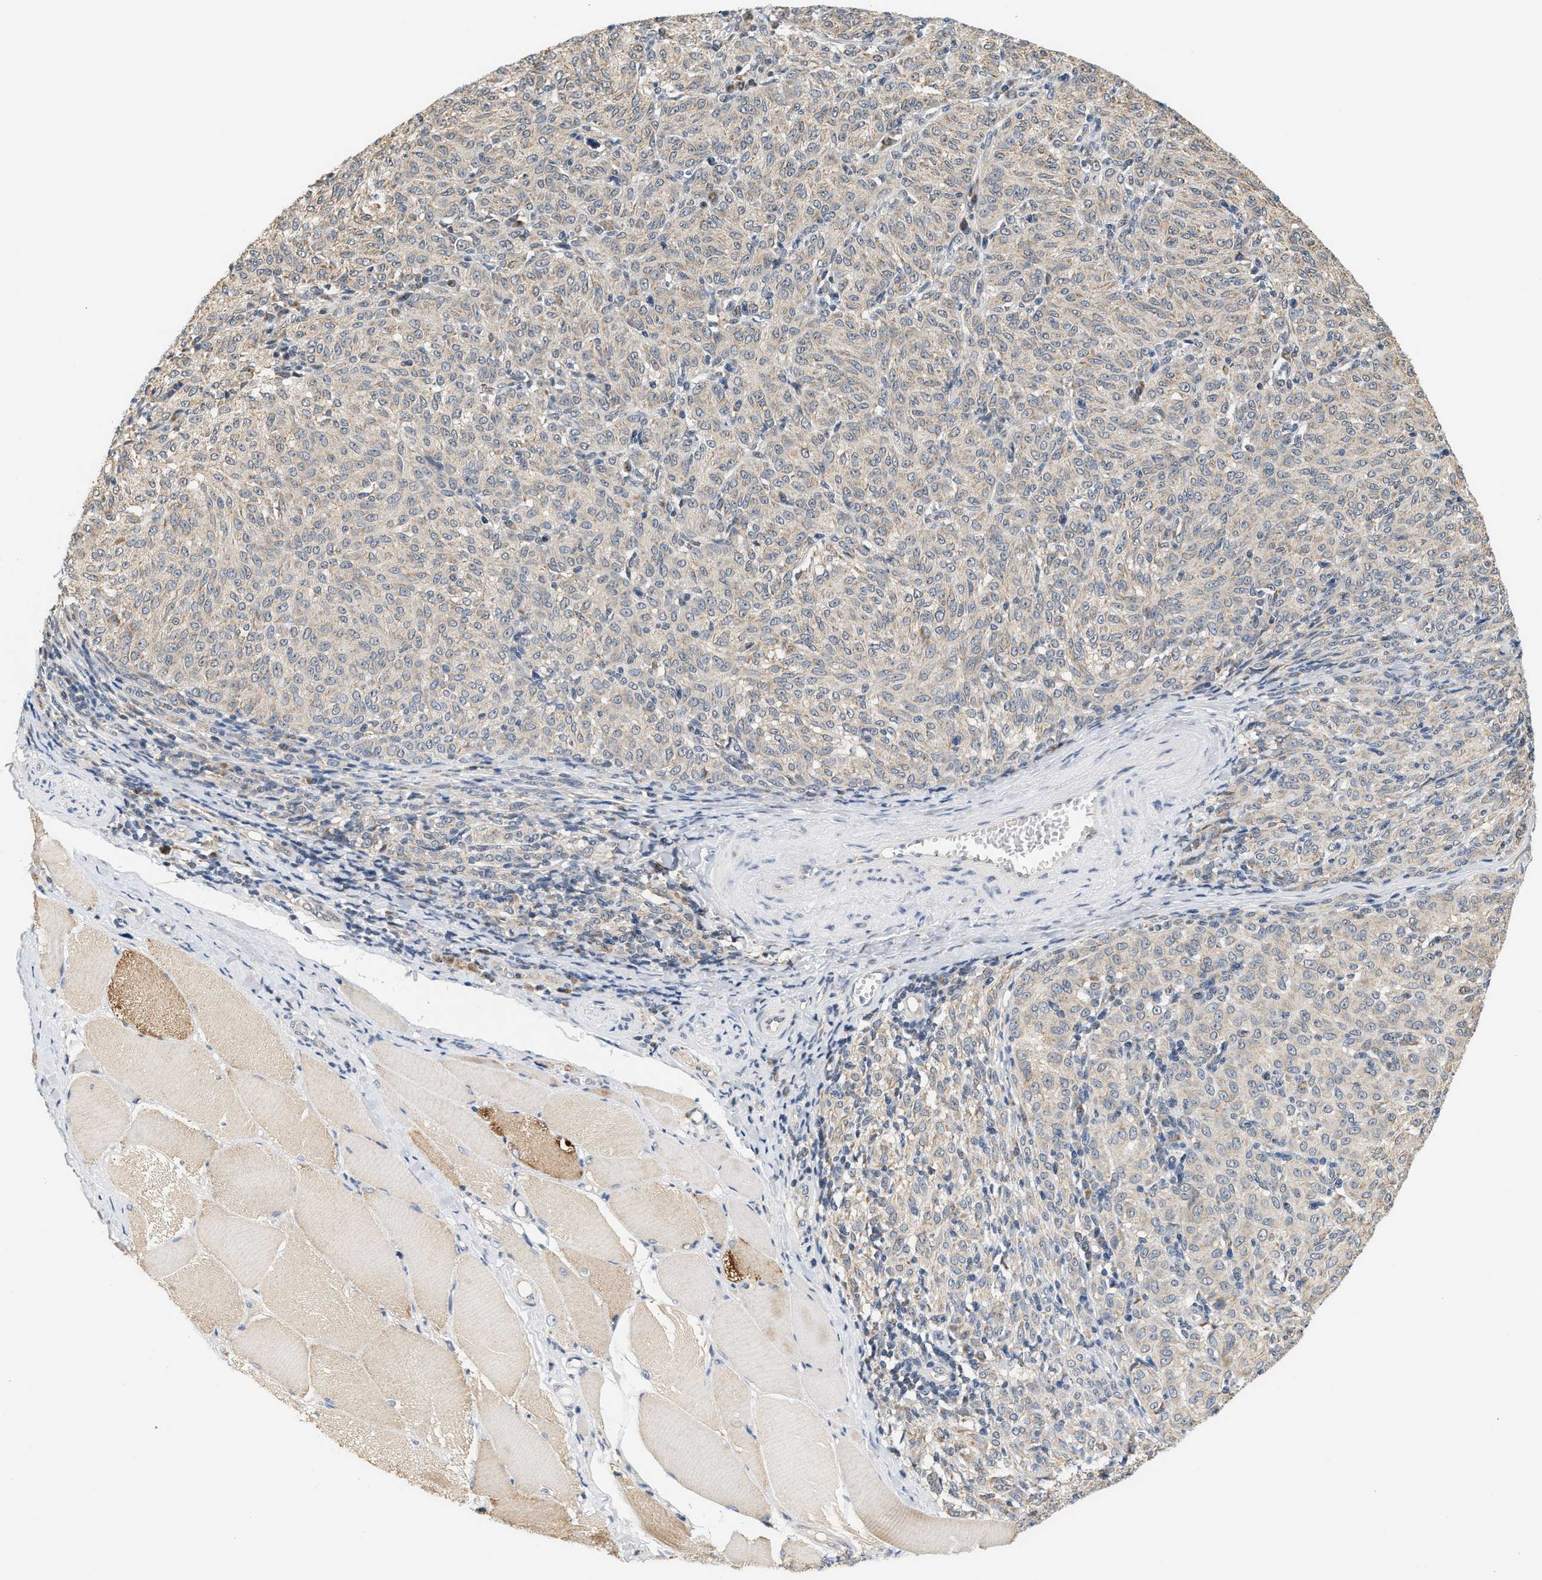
{"staining": {"intensity": "negative", "quantity": "none", "location": "none"}, "tissue": "melanoma", "cell_type": "Tumor cells", "image_type": "cancer", "snomed": [{"axis": "morphology", "description": "Malignant melanoma, NOS"}, {"axis": "topography", "description": "Skin"}], "caption": "DAB (3,3'-diaminobenzidine) immunohistochemical staining of human melanoma reveals no significant staining in tumor cells.", "gene": "GIGYF1", "patient": {"sex": "female", "age": 72}}